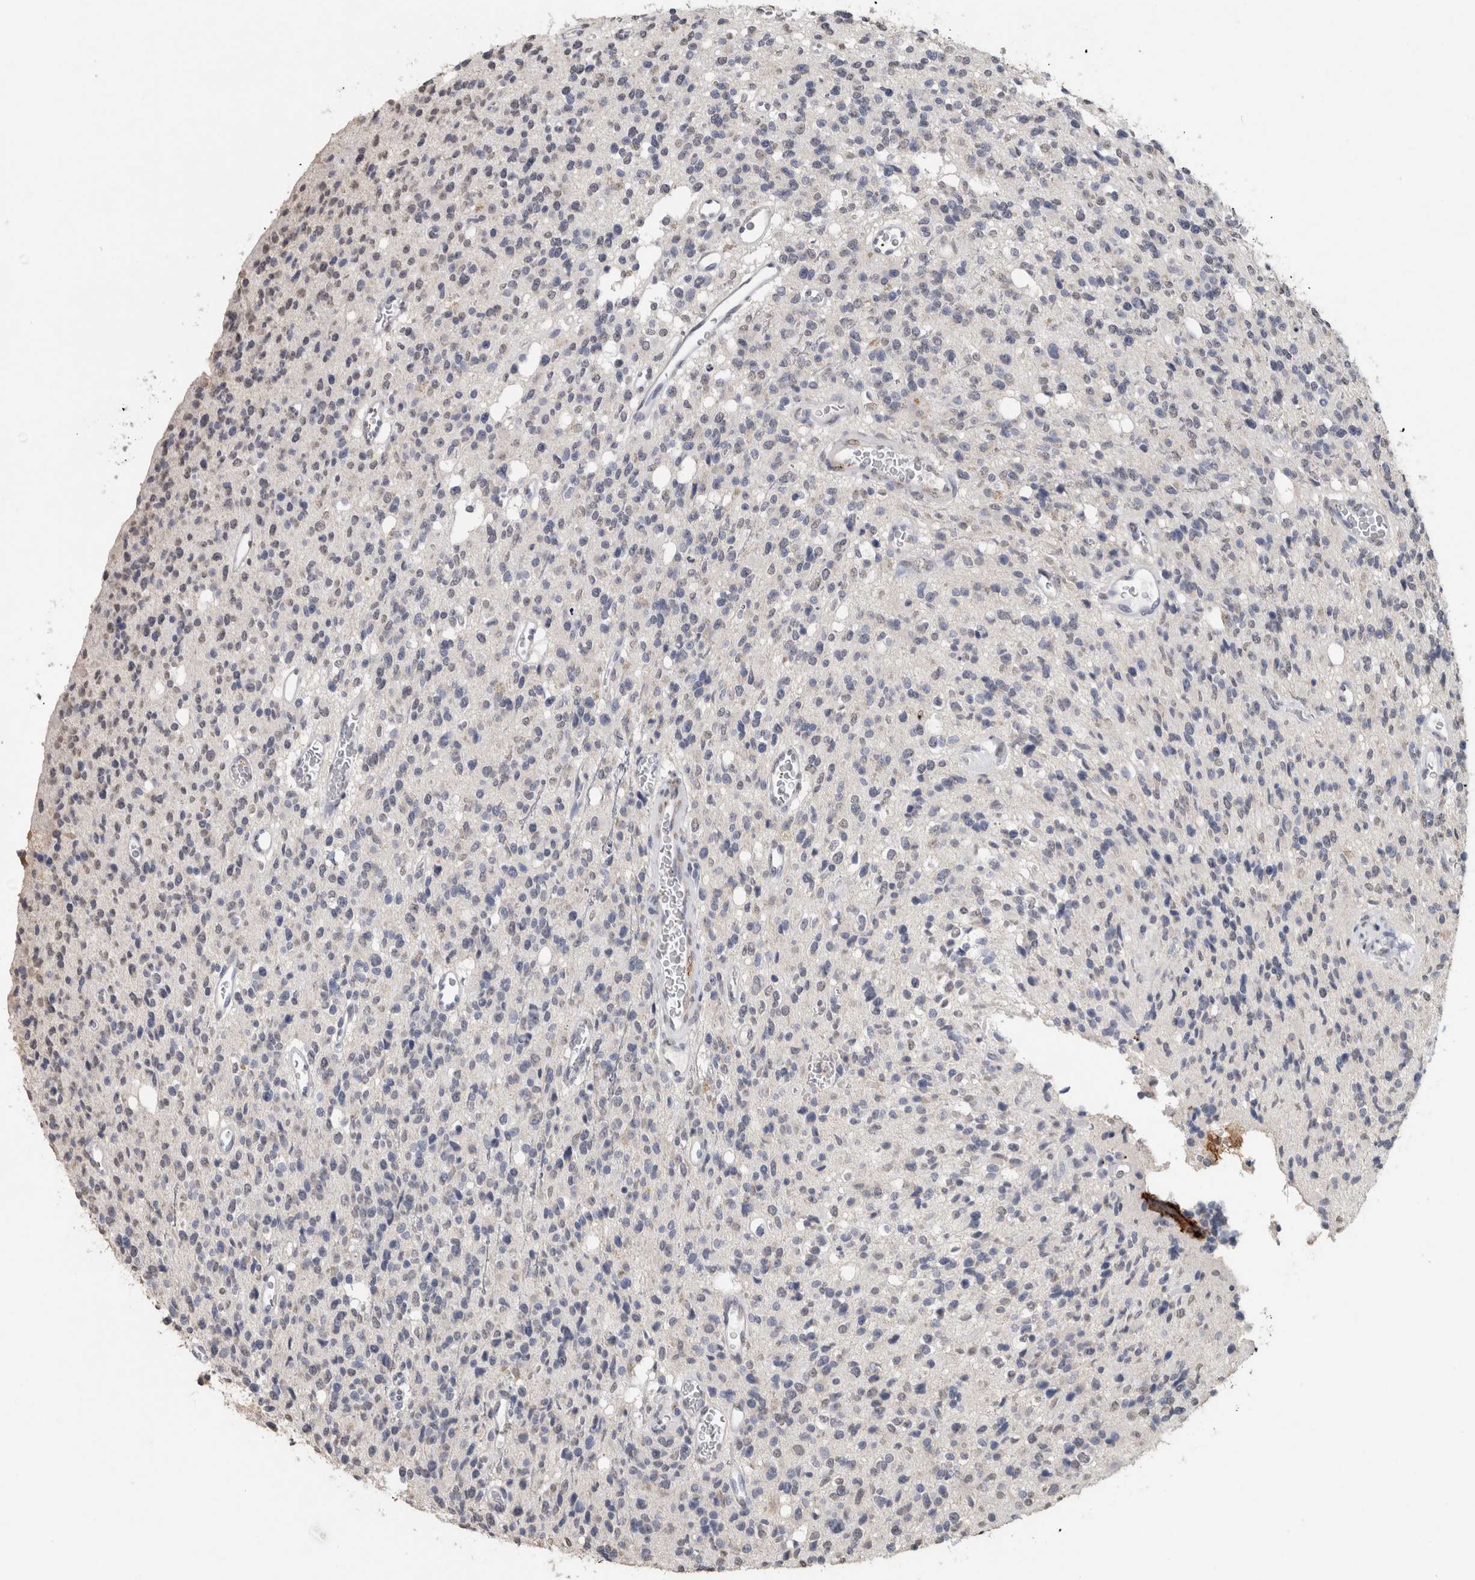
{"staining": {"intensity": "negative", "quantity": "none", "location": "none"}, "tissue": "glioma", "cell_type": "Tumor cells", "image_type": "cancer", "snomed": [{"axis": "morphology", "description": "Glioma, malignant, High grade"}, {"axis": "topography", "description": "Brain"}], "caption": "The photomicrograph shows no significant positivity in tumor cells of glioma.", "gene": "LTBP1", "patient": {"sex": "male", "age": 34}}